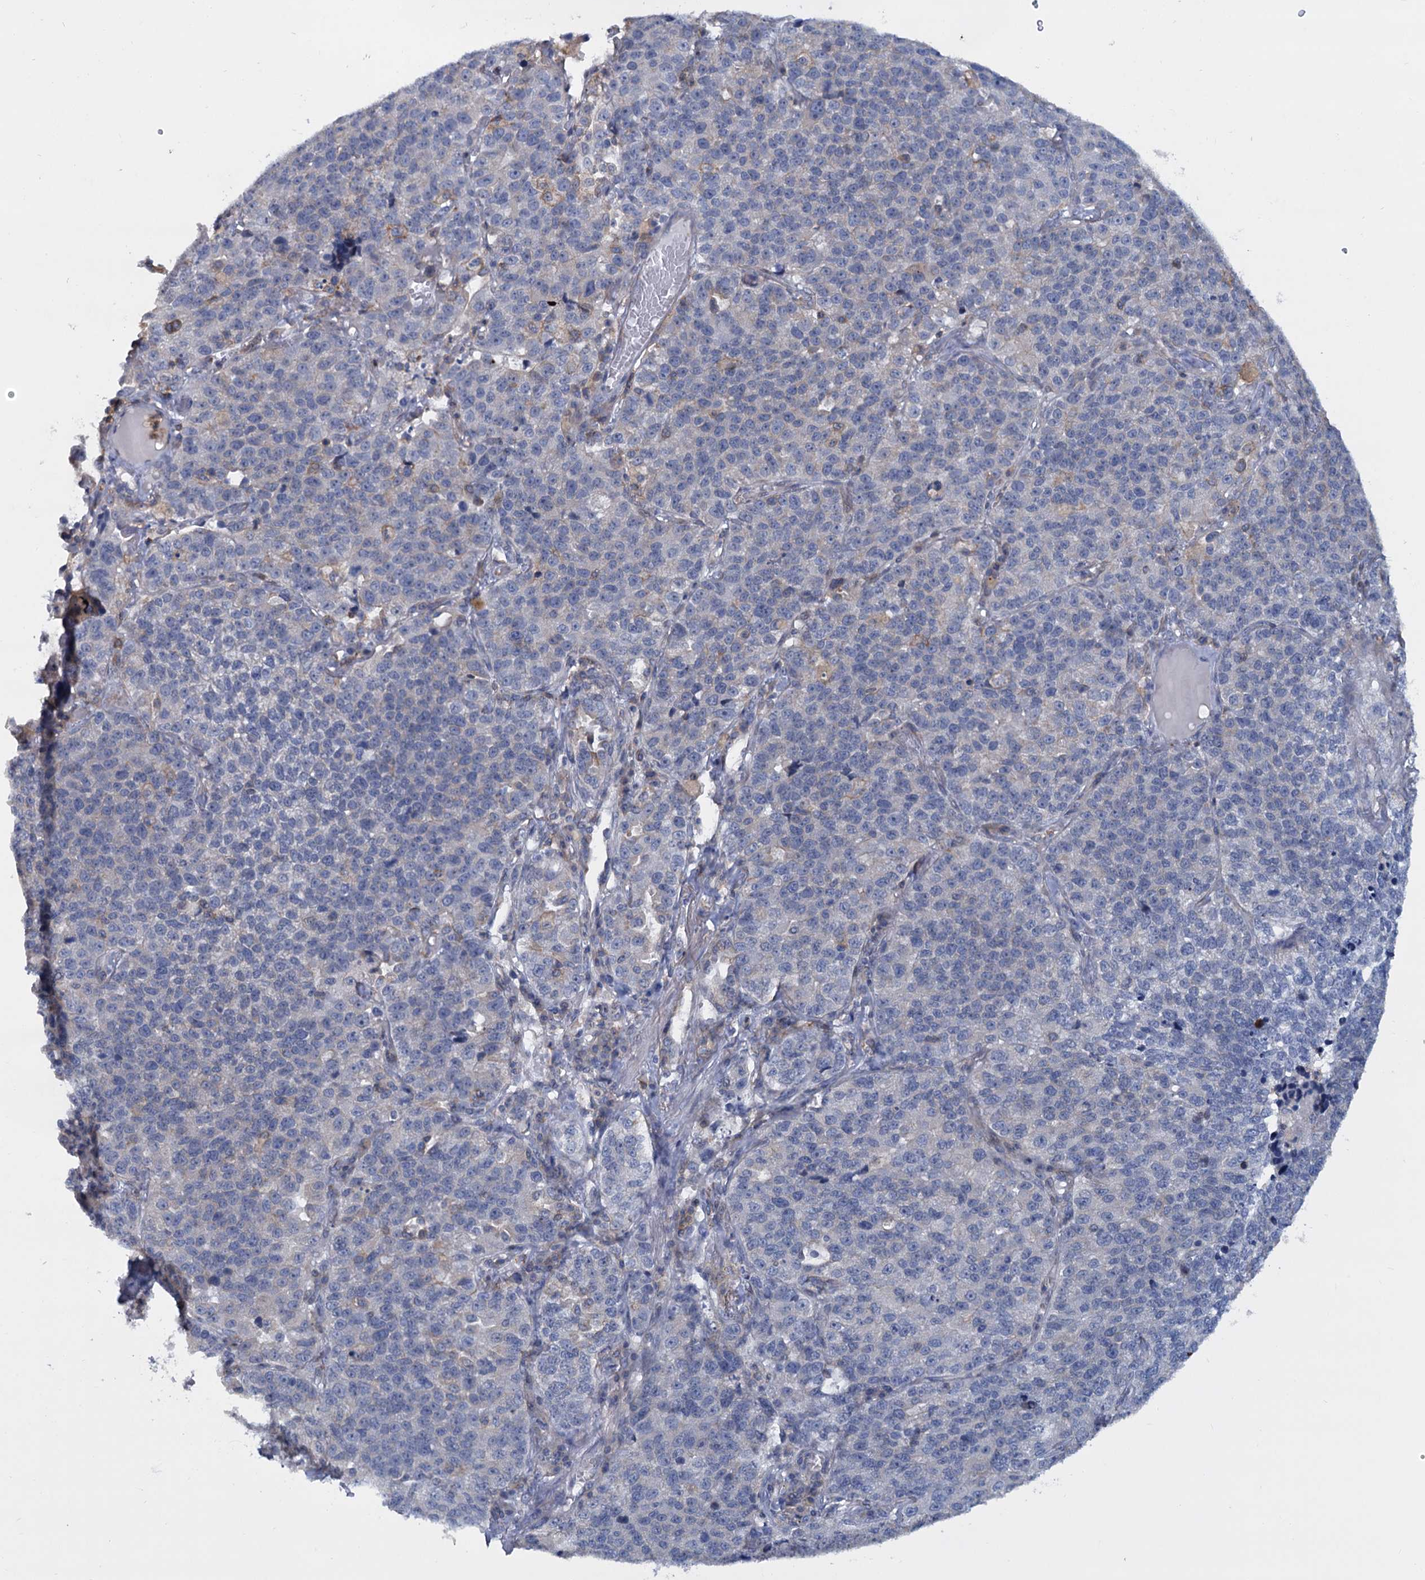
{"staining": {"intensity": "negative", "quantity": "none", "location": "none"}, "tissue": "lung cancer", "cell_type": "Tumor cells", "image_type": "cancer", "snomed": [{"axis": "morphology", "description": "Adenocarcinoma, NOS"}, {"axis": "topography", "description": "Lung"}], "caption": "High power microscopy histopathology image of an immunohistochemistry (IHC) image of lung cancer, revealing no significant staining in tumor cells.", "gene": "LRCH4", "patient": {"sex": "male", "age": 49}}